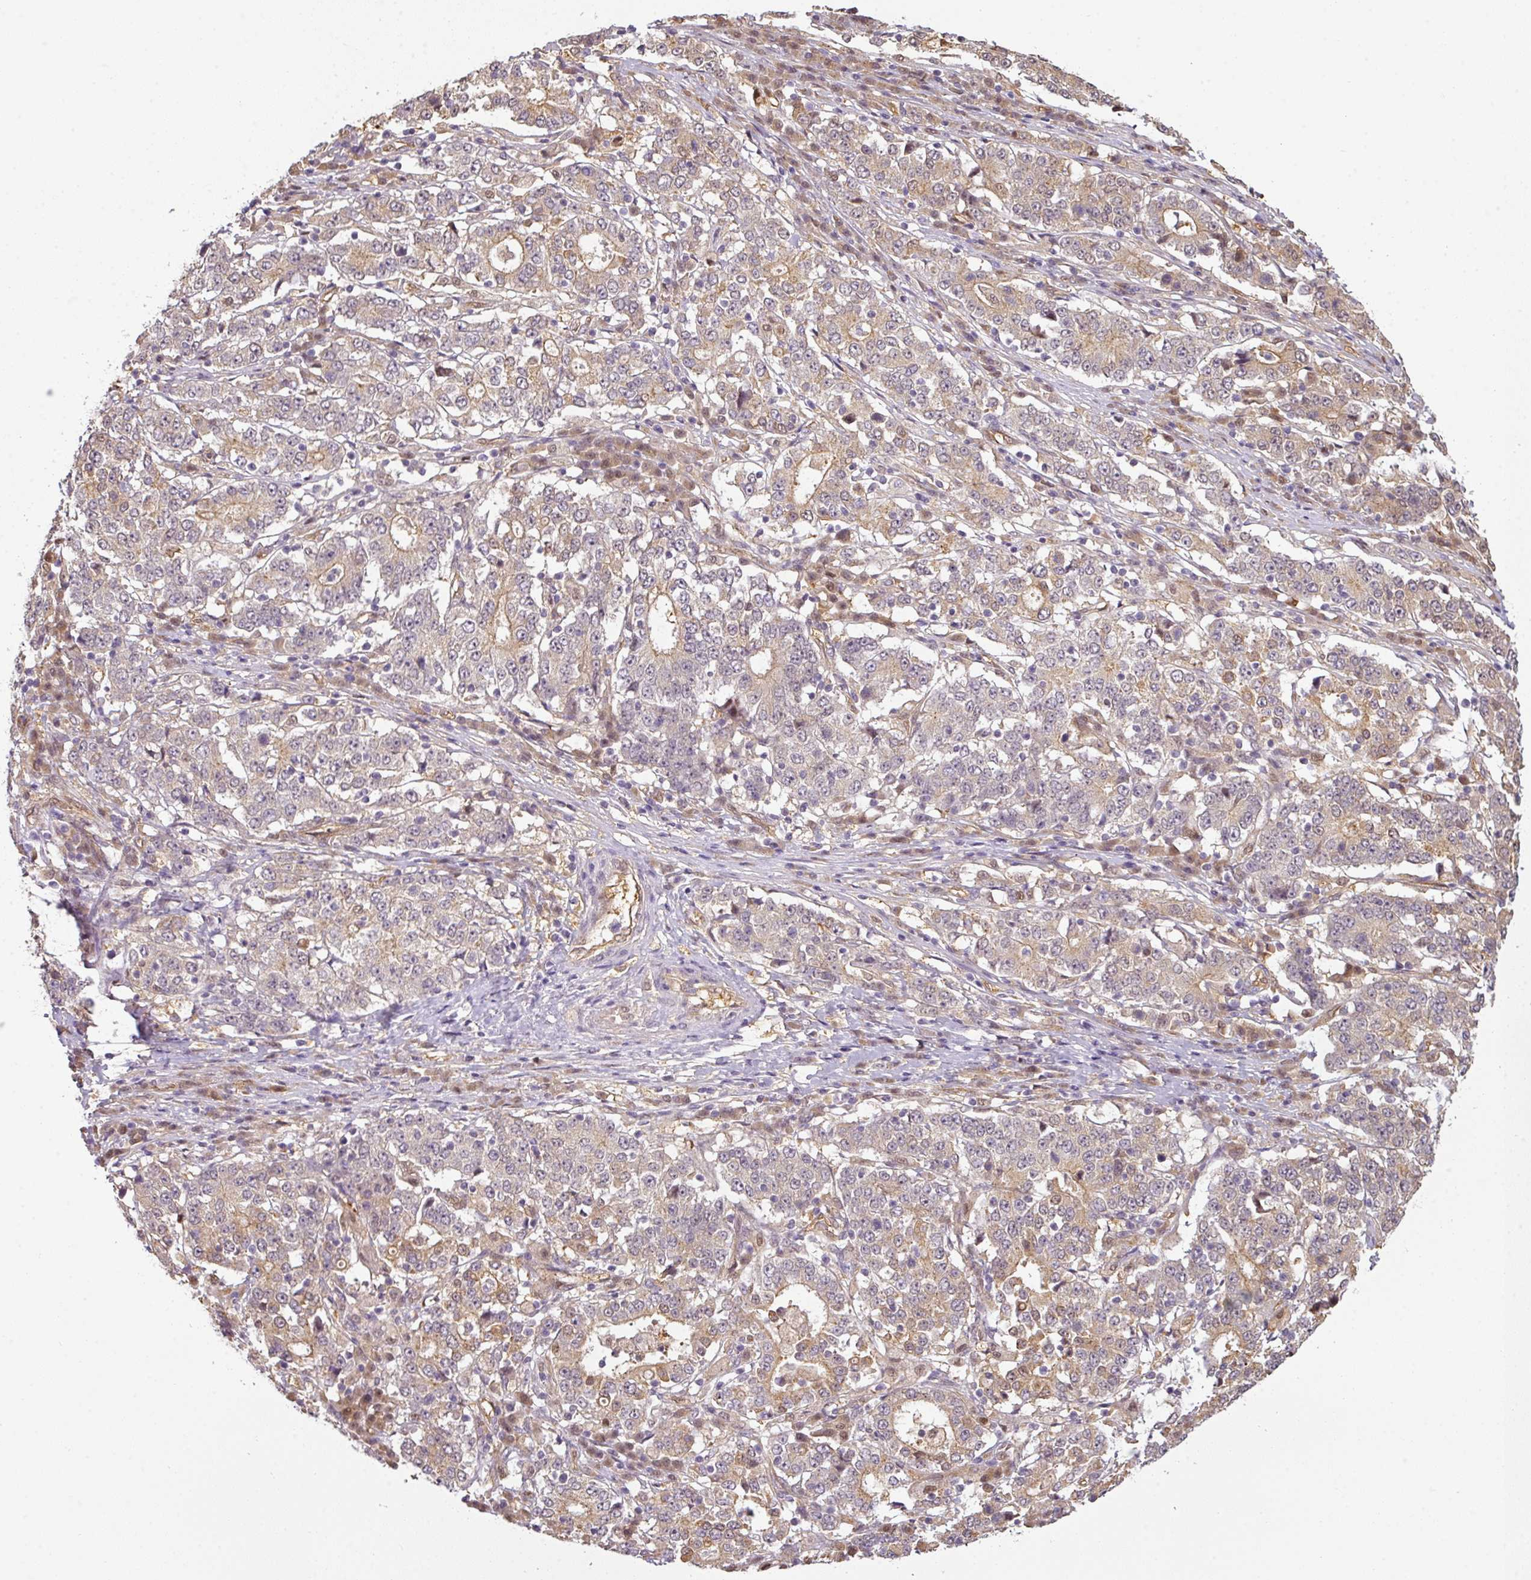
{"staining": {"intensity": "weak", "quantity": "<25%", "location": "cytoplasmic/membranous"}, "tissue": "stomach cancer", "cell_type": "Tumor cells", "image_type": "cancer", "snomed": [{"axis": "morphology", "description": "Adenocarcinoma, NOS"}, {"axis": "topography", "description": "Stomach"}], "caption": "Tumor cells are negative for brown protein staining in adenocarcinoma (stomach).", "gene": "ANKRD18A", "patient": {"sex": "male", "age": 59}}